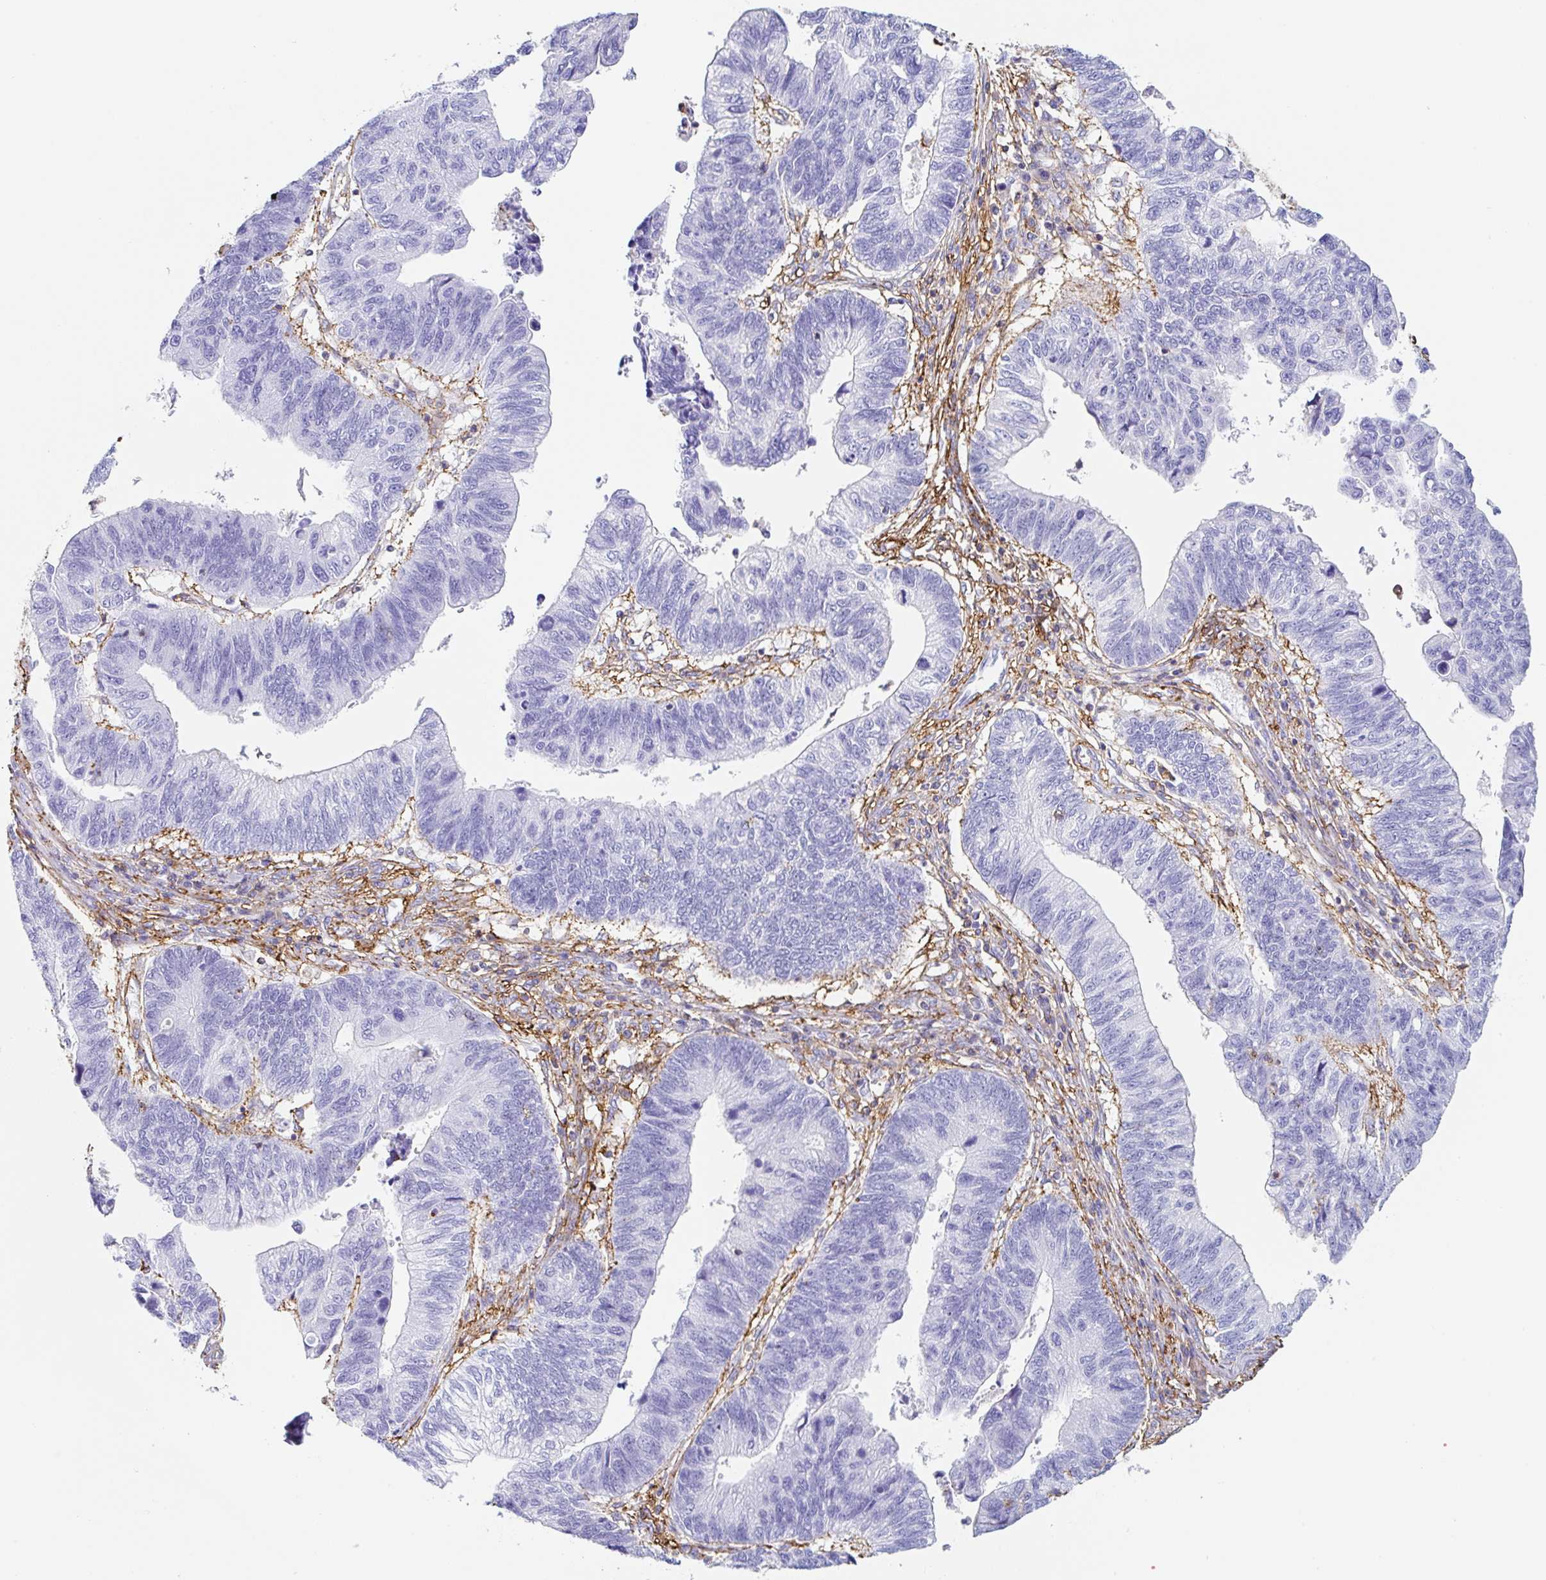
{"staining": {"intensity": "negative", "quantity": "none", "location": "none"}, "tissue": "stomach cancer", "cell_type": "Tumor cells", "image_type": "cancer", "snomed": [{"axis": "morphology", "description": "Adenocarcinoma, NOS"}, {"axis": "topography", "description": "Stomach"}], "caption": "Tumor cells show no significant protein positivity in stomach cancer.", "gene": "MTTP", "patient": {"sex": "male", "age": 59}}